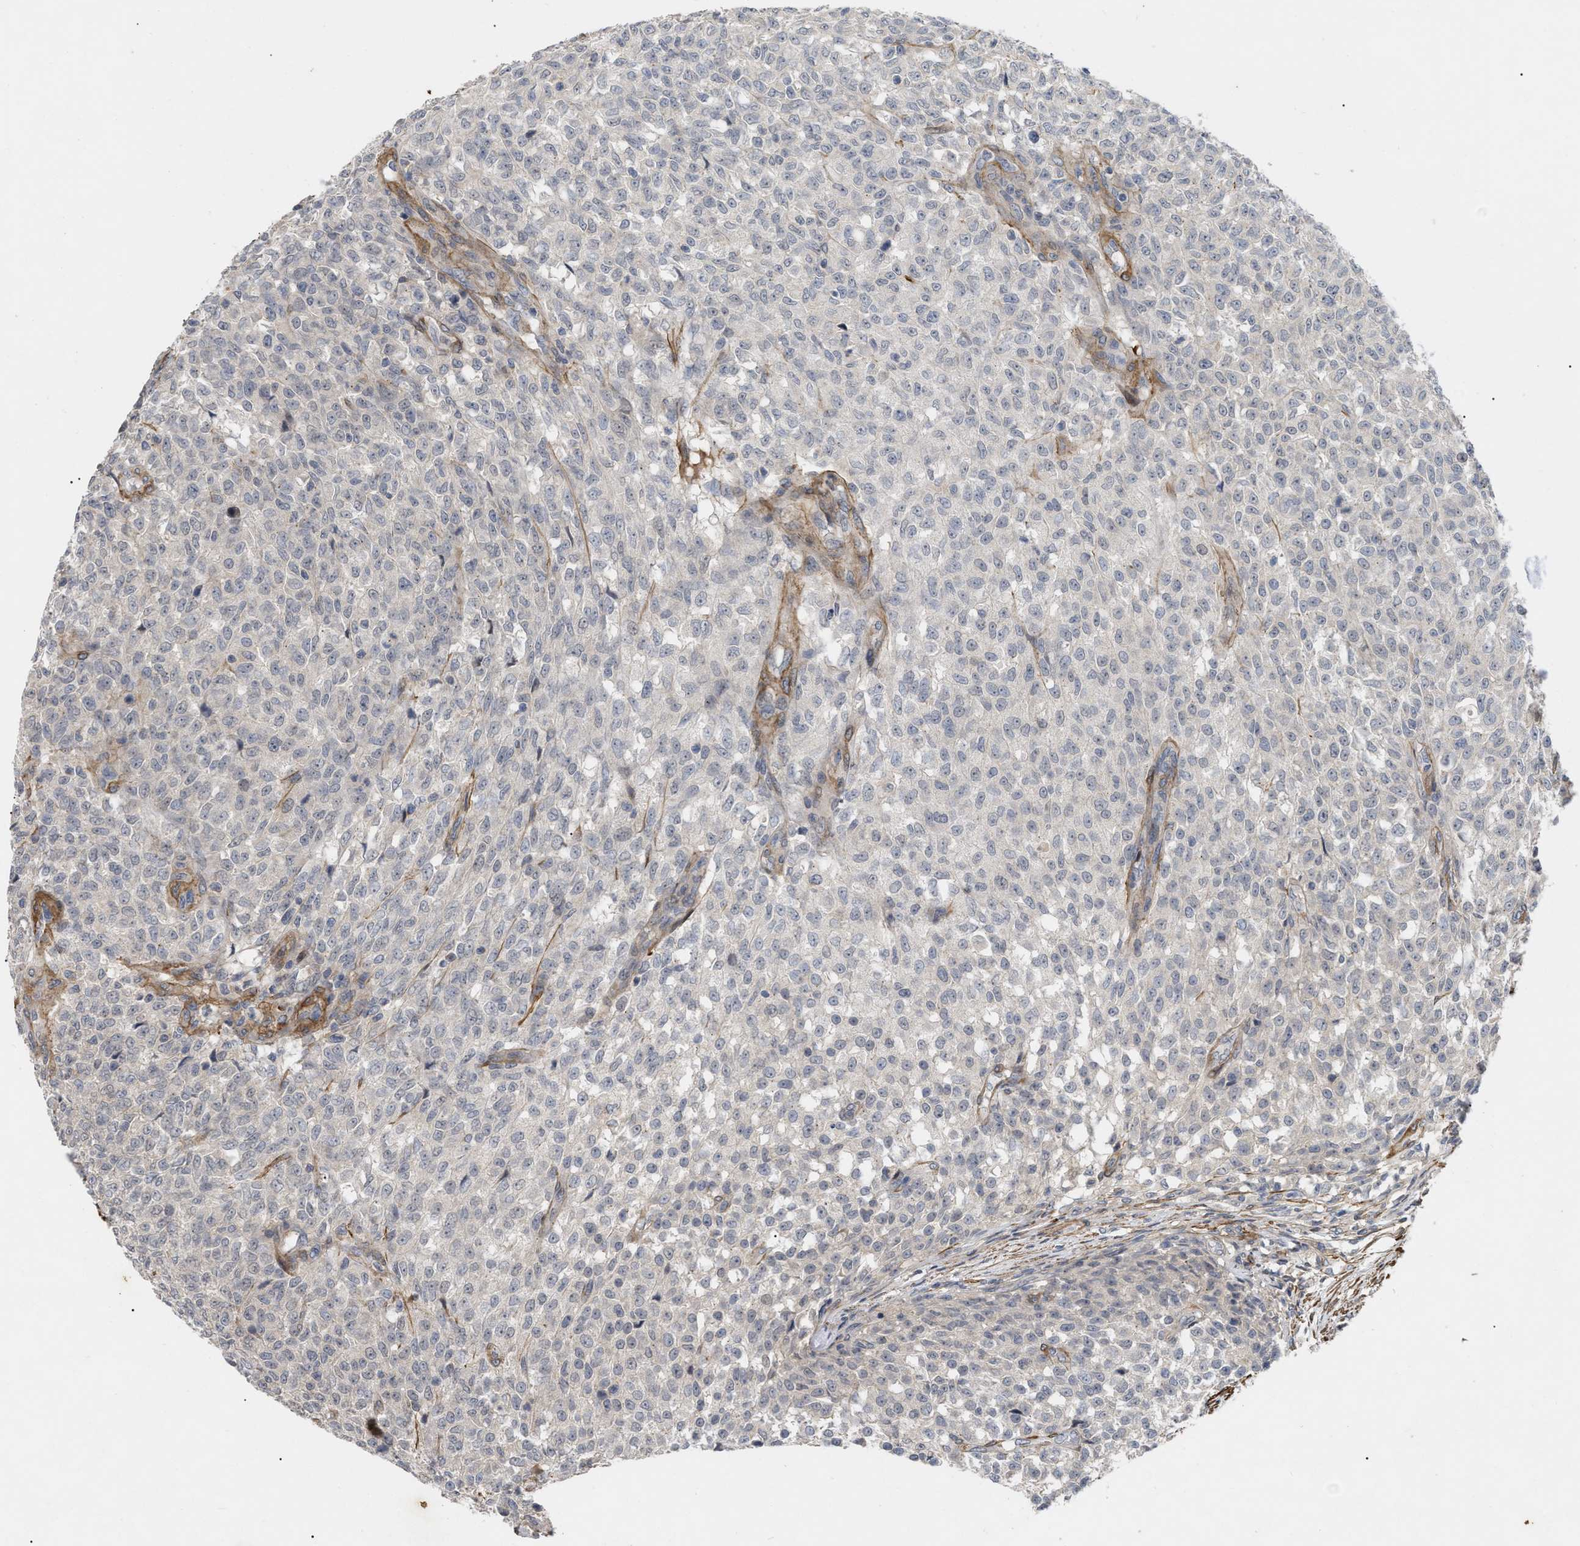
{"staining": {"intensity": "negative", "quantity": "none", "location": "none"}, "tissue": "testis cancer", "cell_type": "Tumor cells", "image_type": "cancer", "snomed": [{"axis": "morphology", "description": "Seminoma, NOS"}, {"axis": "topography", "description": "Testis"}], "caption": "A photomicrograph of human testis cancer is negative for staining in tumor cells.", "gene": "ST6GALNAC6", "patient": {"sex": "male", "age": 59}}